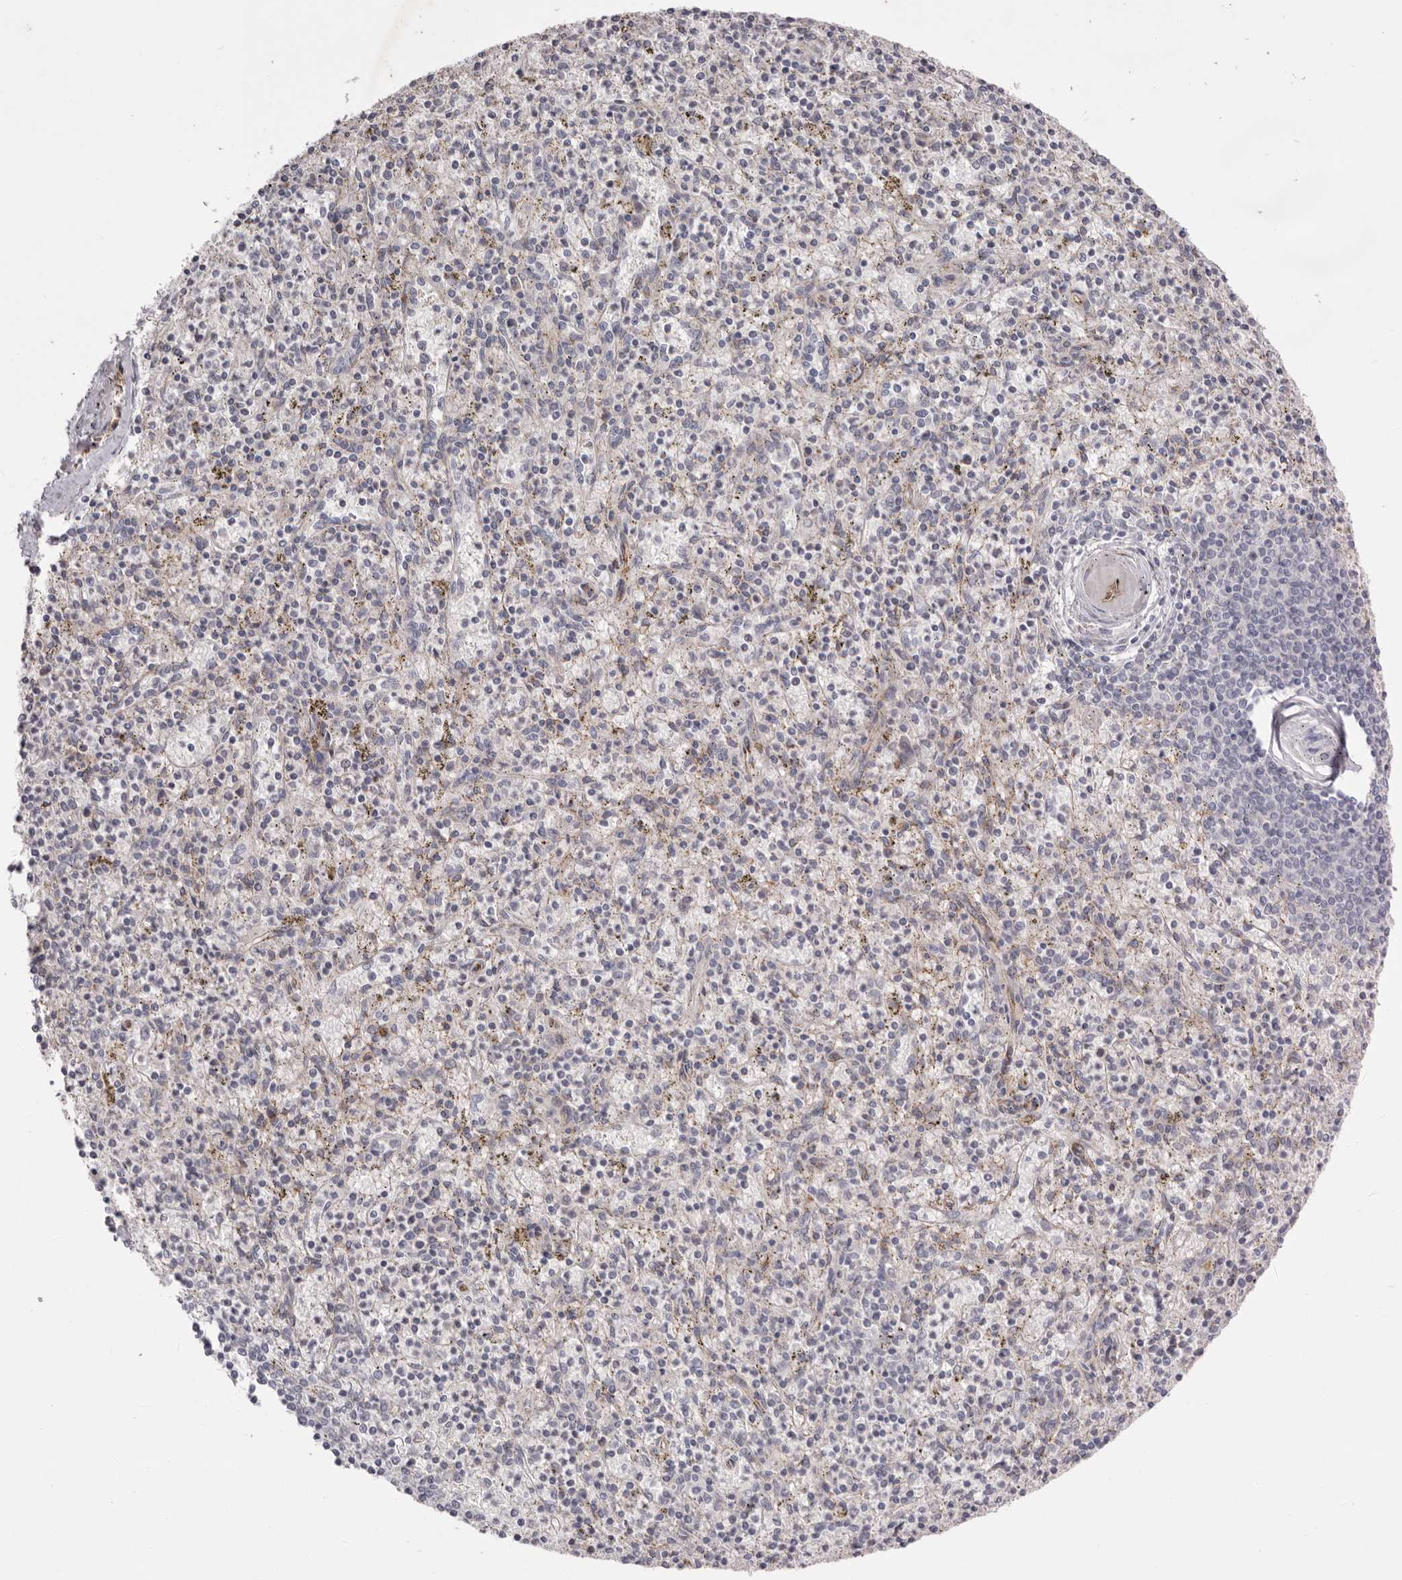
{"staining": {"intensity": "negative", "quantity": "none", "location": "none"}, "tissue": "spleen", "cell_type": "Cells in red pulp", "image_type": "normal", "snomed": [{"axis": "morphology", "description": "Normal tissue, NOS"}, {"axis": "topography", "description": "Spleen"}], "caption": "Cells in red pulp show no significant staining in normal spleen. Nuclei are stained in blue.", "gene": "LRRC66", "patient": {"sex": "male", "age": 72}}